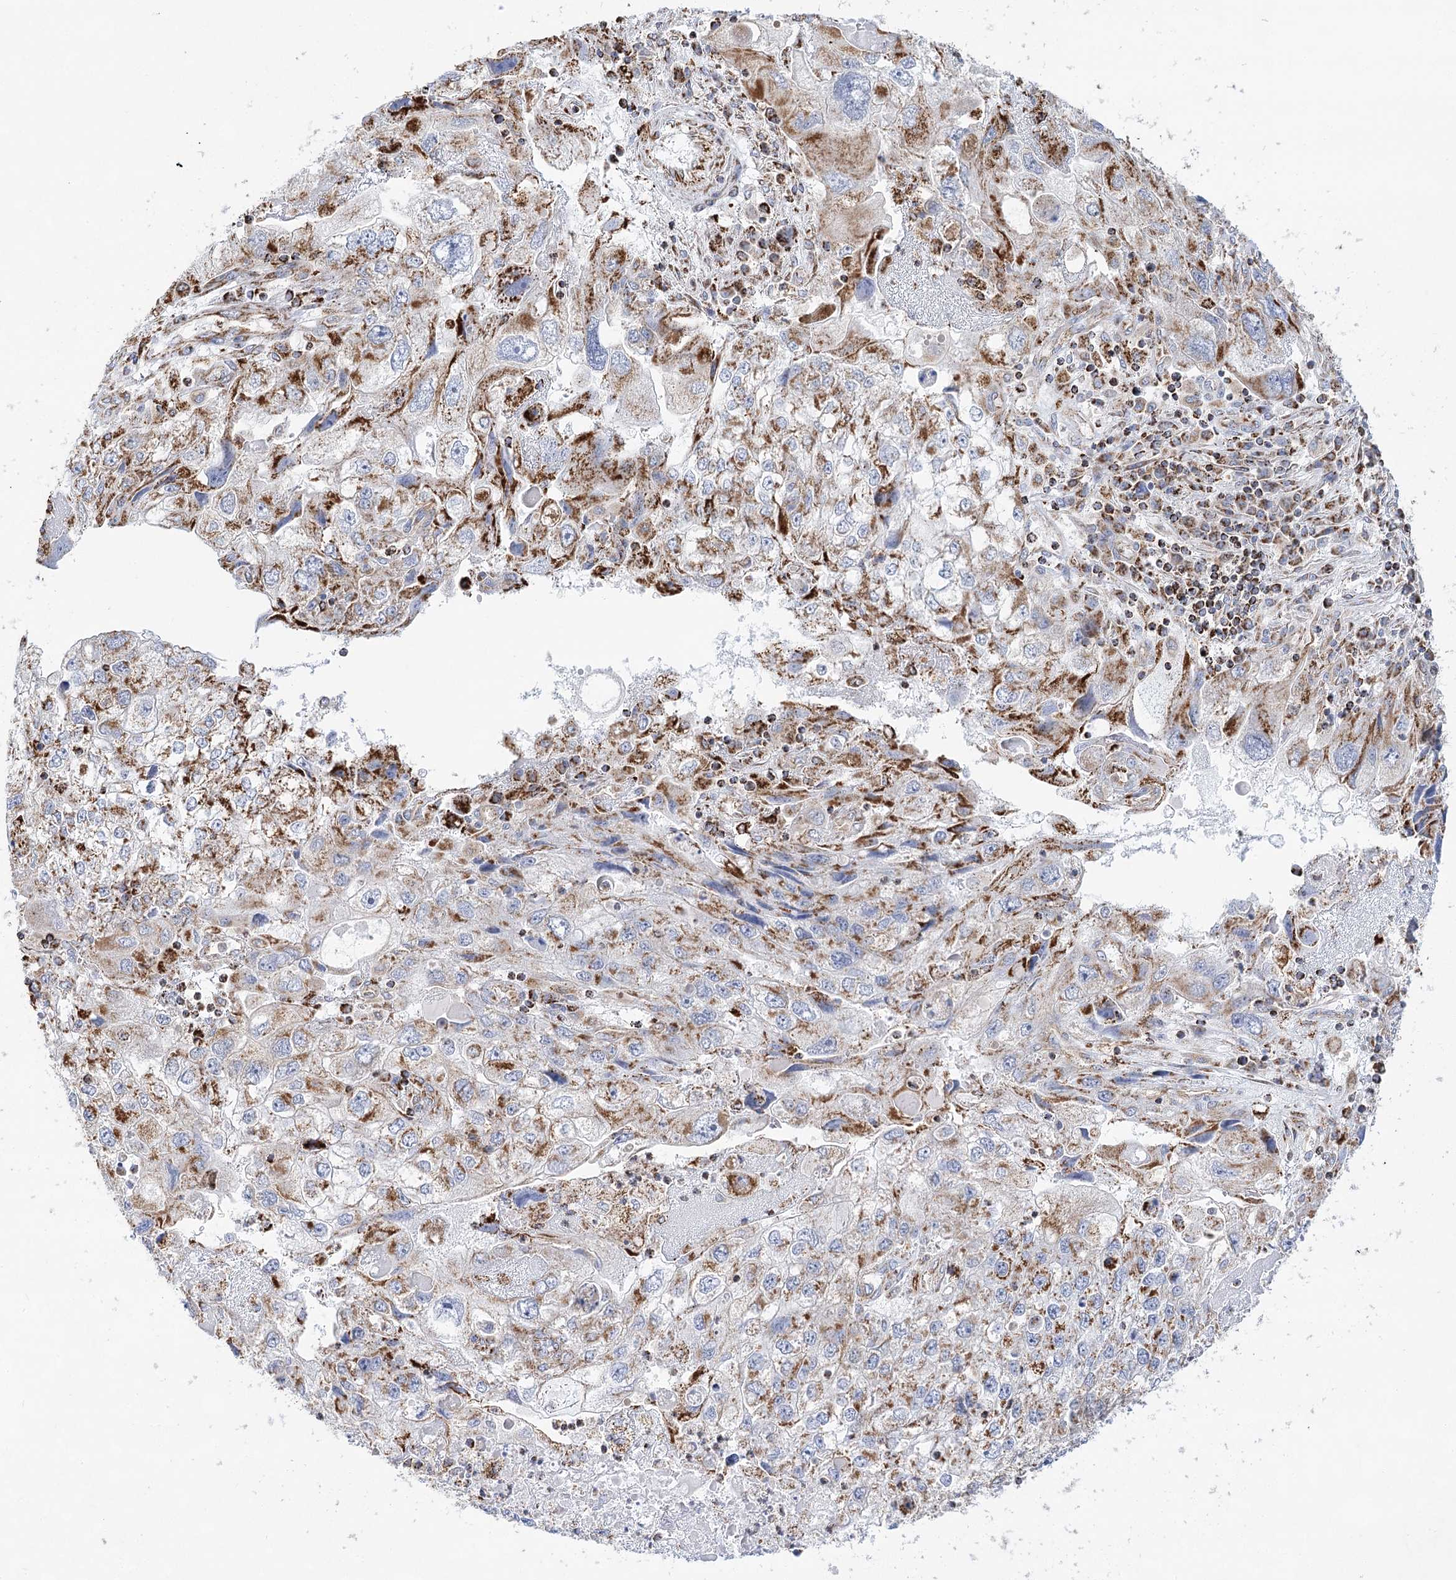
{"staining": {"intensity": "strong", "quantity": "25%-75%", "location": "cytoplasmic/membranous"}, "tissue": "endometrial cancer", "cell_type": "Tumor cells", "image_type": "cancer", "snomed": [{"axis": "morphology", "description": "Adenocarcinoma, NOS"}, {"axis": "topography", "description": "Endometrium"}], "caption": "DAB immunohistochemical staining of endometrial cancer reveals strong cytoplasmic/membranous protein positivity in approximately 25%-75% of tumor cells. The staining is performed using DAB brown chromogen to label protein expression. The nuclei are counter-stained blue using hematoxylin.", "gene": "NADK2", "patient": {"sex": "female", "age": 49}}